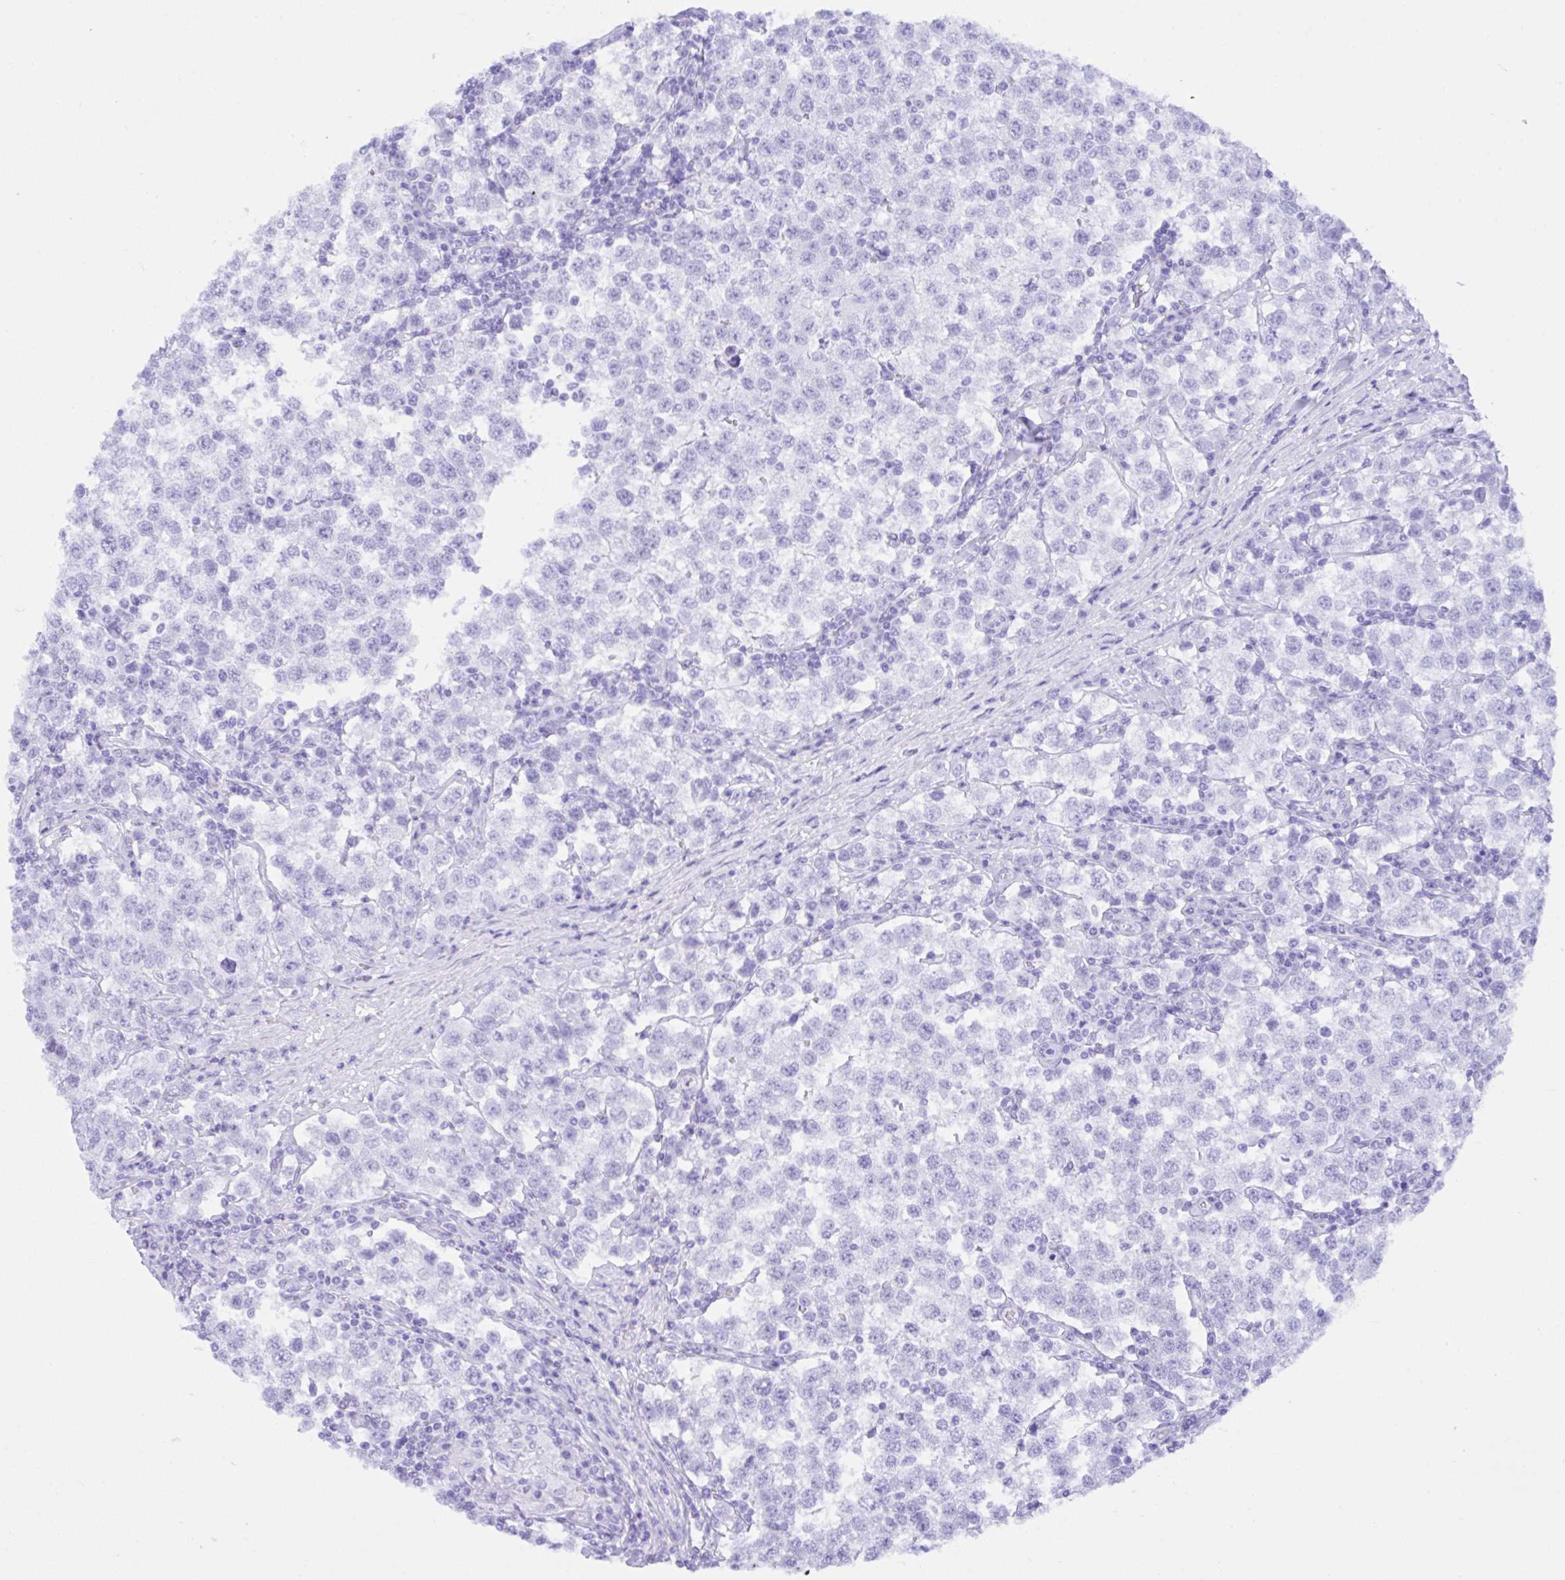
{"staining": {"intensity": "negative", "quantity": "none", "location": "none"}, "tissue": "testis cancer", "cell_type": "Tumor cells", "image_type": "cancer", "snomed": [{"axis": "morphology", "description": "Seminoma, NOS"}, {"axis": "topography", "description": "Testis"}], "caption": "IHC image of neoplastic tissue: seminoma (testis) stained with DAB (3,3'-diaminobenzidine) reveals no significant protein positivity in tumor cells.", "gene": "CCDC12", "patient": {"sex": "male", "age": 34}}